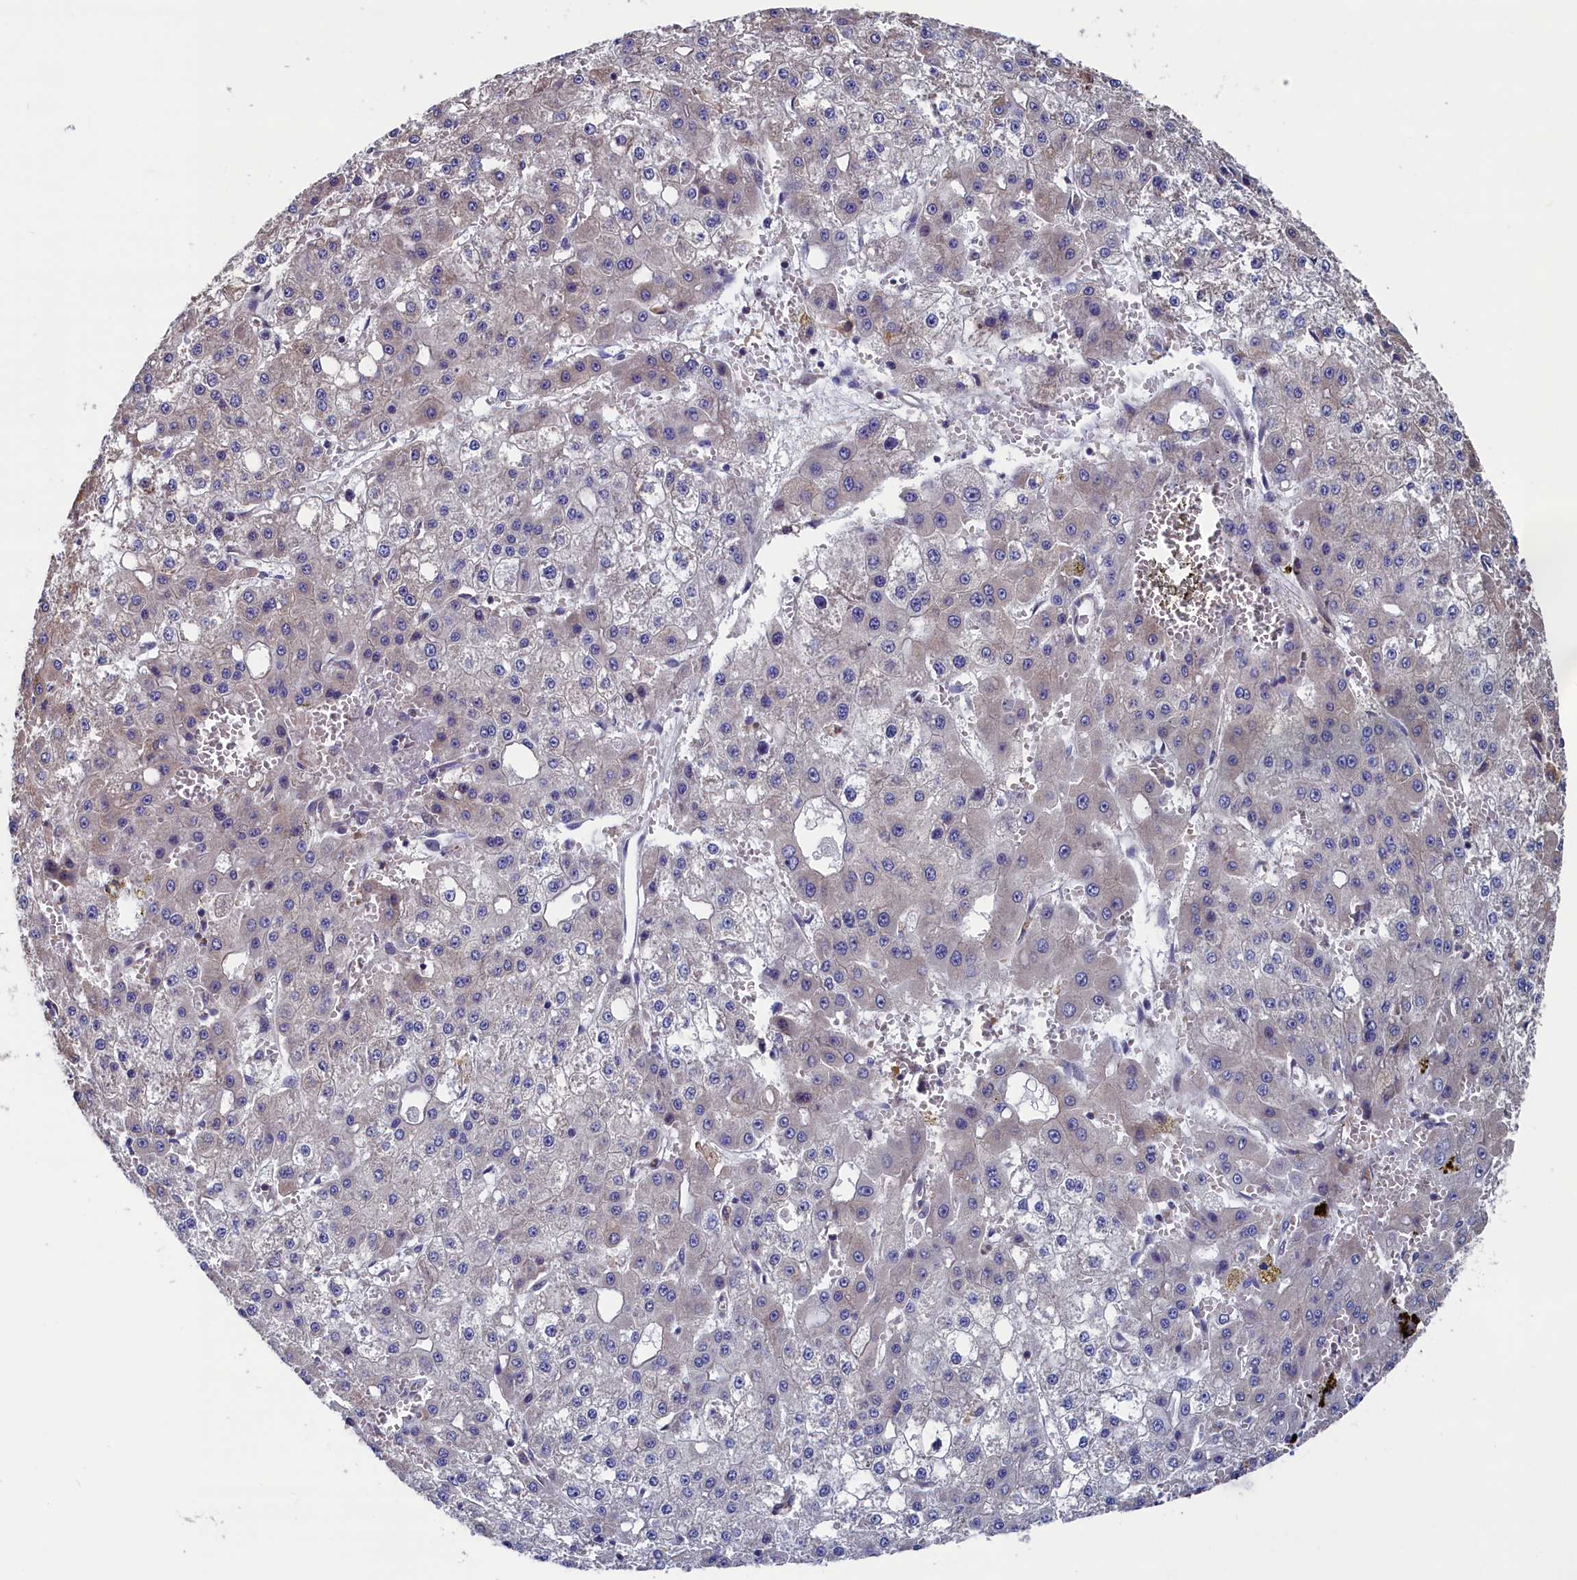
{"staining": {"intensity": "weak", "quantity": "<25%", "location": "cytoplasmic/membranous"}, "tissue": "liver cancer", "cell_type": "Tumor cells", "image_type": "cancer", "snomed": [{"axis": "morphology", "description": "Carcinoma, Hepatocellular, NOS"}, {"axis": "topography", "description": "Liver"}], "caption": "The micrograph reveals no significant staining in tumor cells of liver cancer. (Immunohistochemistry, brightfield microscopy, high magnification).", "gene": "SPATA13", "patient": {"sex": "male", "age": 47}}